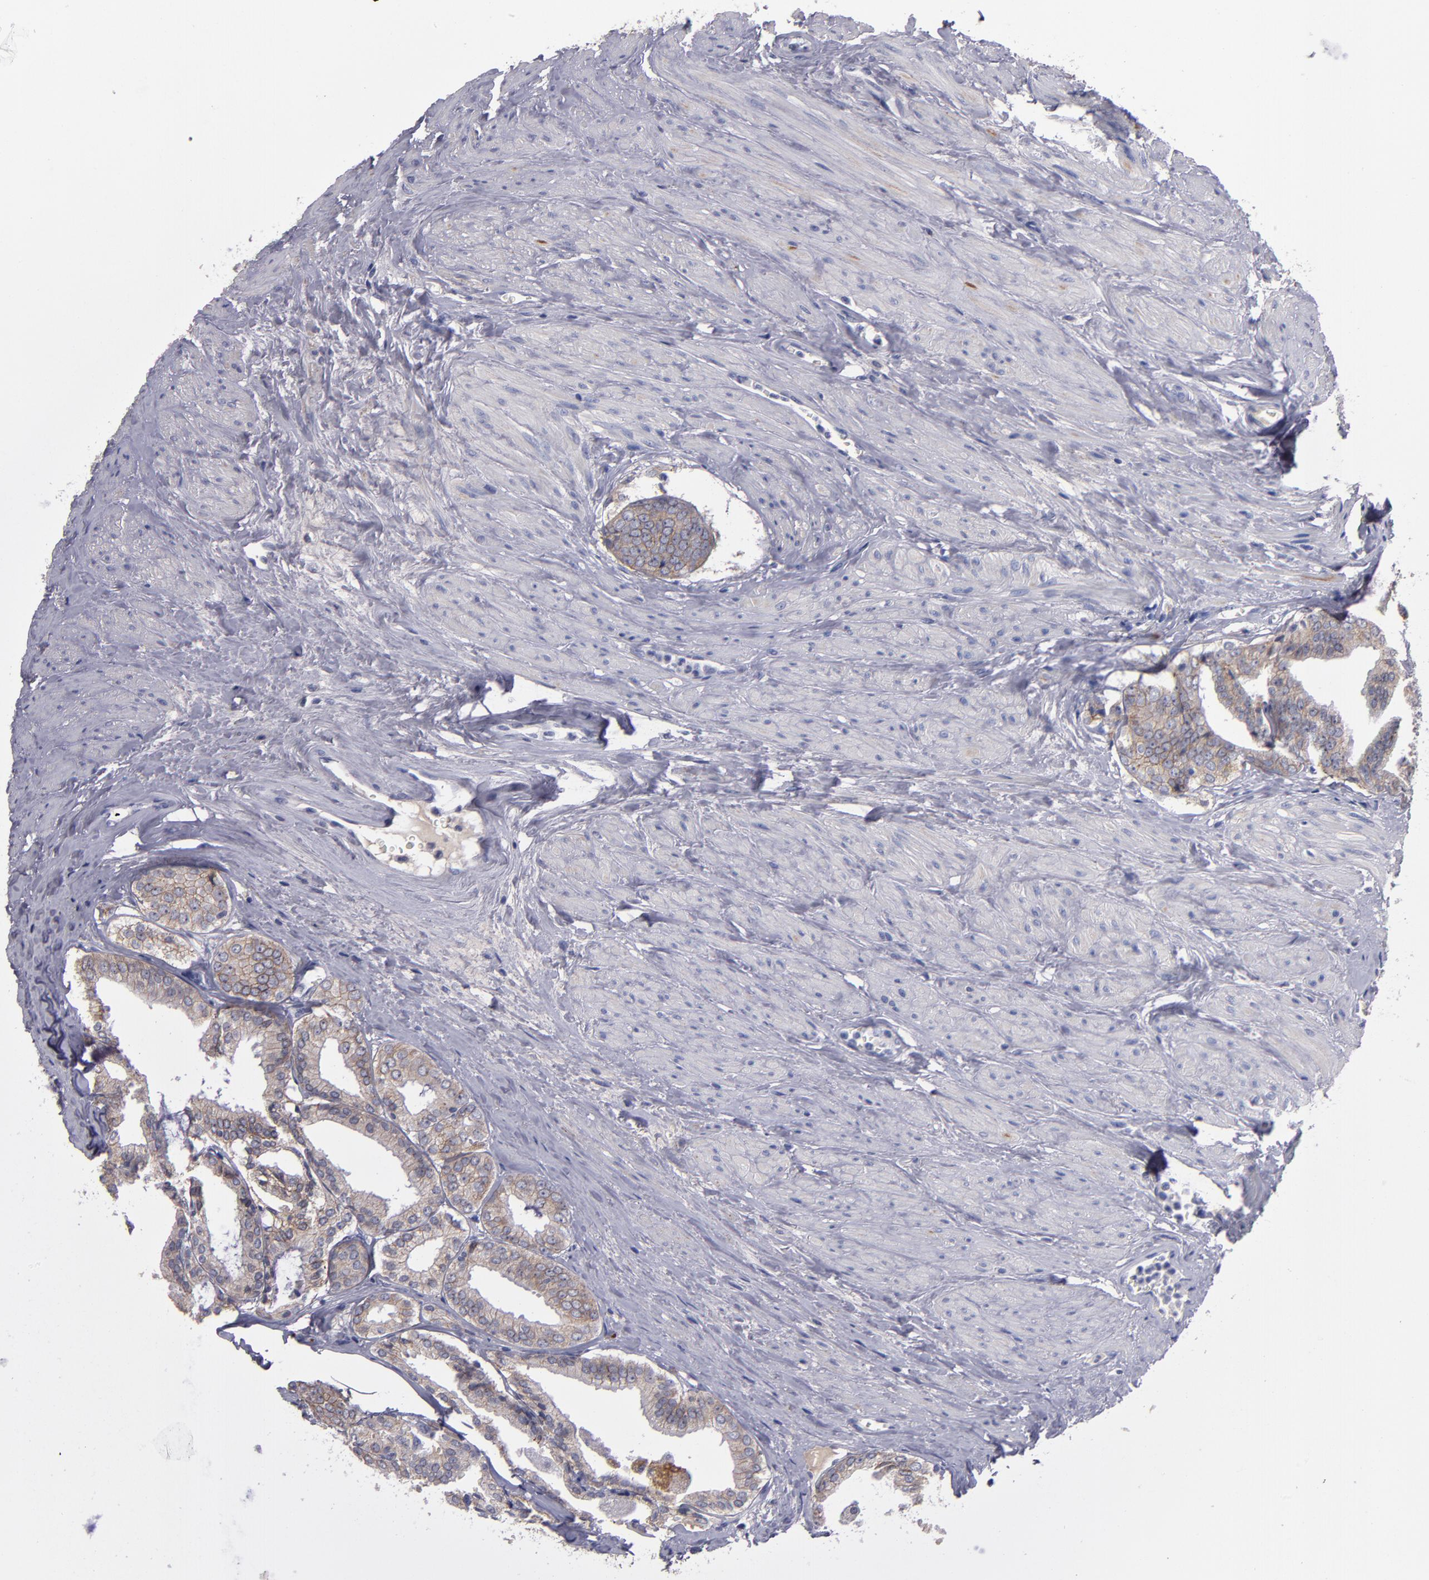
{"staining": {"intensity": "moderate", "quantity": ">75%", "location": "cytoplasmic/membranous"}, "tissue": "prostate cancer", "cell_type": "Tumor cells", "image_type": "cancer", "snomed": [{"axis": "morphology", "description": "Adenocarcinoma, Medium grade"}, {"axis": "topography", "description": "Prostate"}], "caption": "Immunohistochemical staining of adenocarcinoma (medium-grade) (prostate) reveals medium levels of moderate cytoplasmic/membranous protein staining in about >75% of tumor cells.", "gene": "CDH3", "patient": {"sex": "male", "age": 79}}